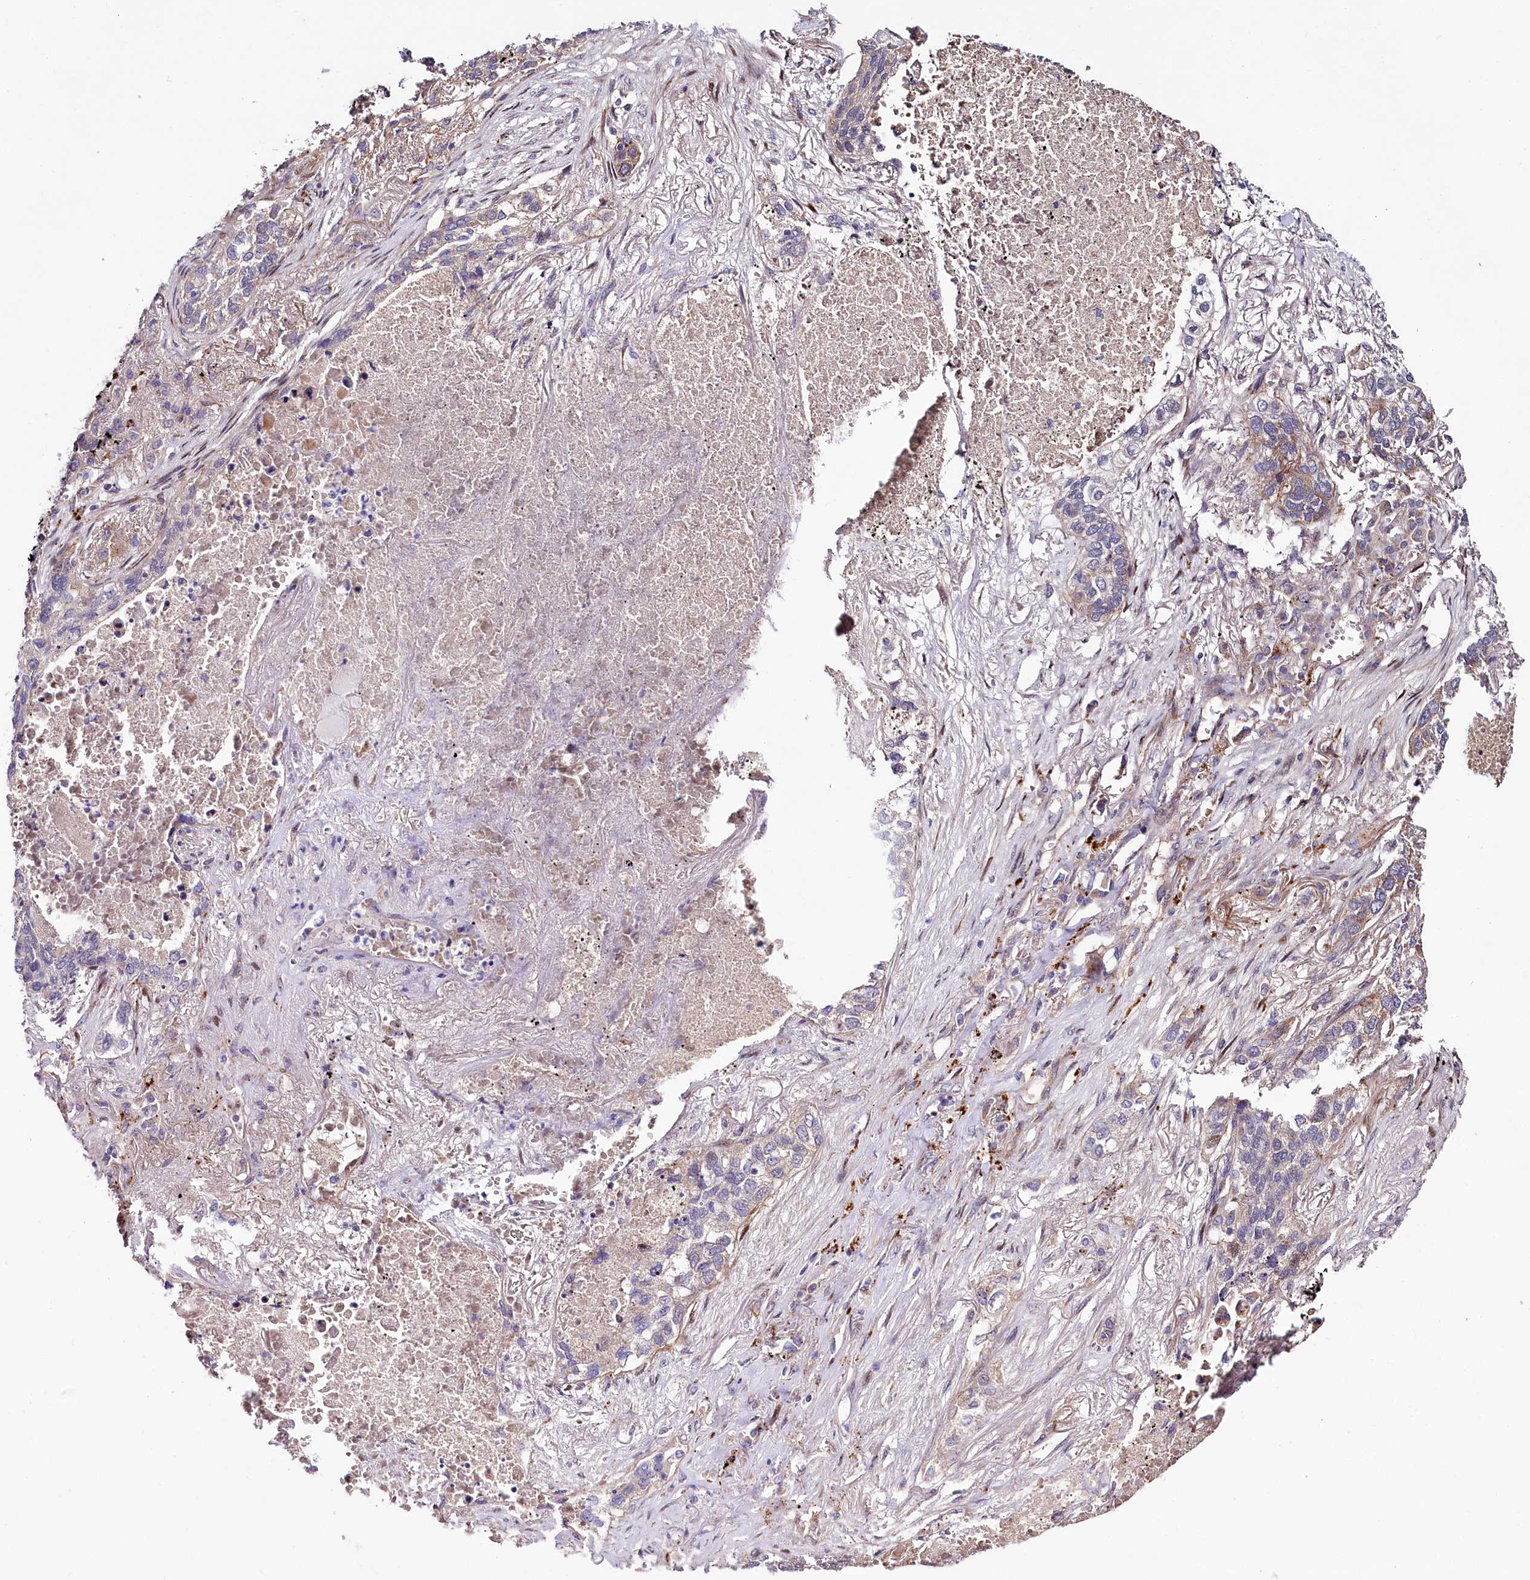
{"staining": {"intensity": "weak", "quantity": "<25%", "location": "cytoplasmic/membranous"}, "tissue": "lung cancer", "cell_type": "Tumor cells", "image_type": "cancer", "snomed": [{"axis": "morphology", "description": "Squamous cell carcinoma, NOS"}, {"axis": "topography", "description": "Lung"}], "caption": "An immunohistochemistry photomicrograph of squamous cell carcinoma (lung) is shown. There is no staining in tumor cells of squamous cell carcinoma (lung). (Brightfield microscopy of DAB immunohistochemistry at high magnification).", "gene": "PDZRN3", "patient": {"sex": "female", "age": 63}}